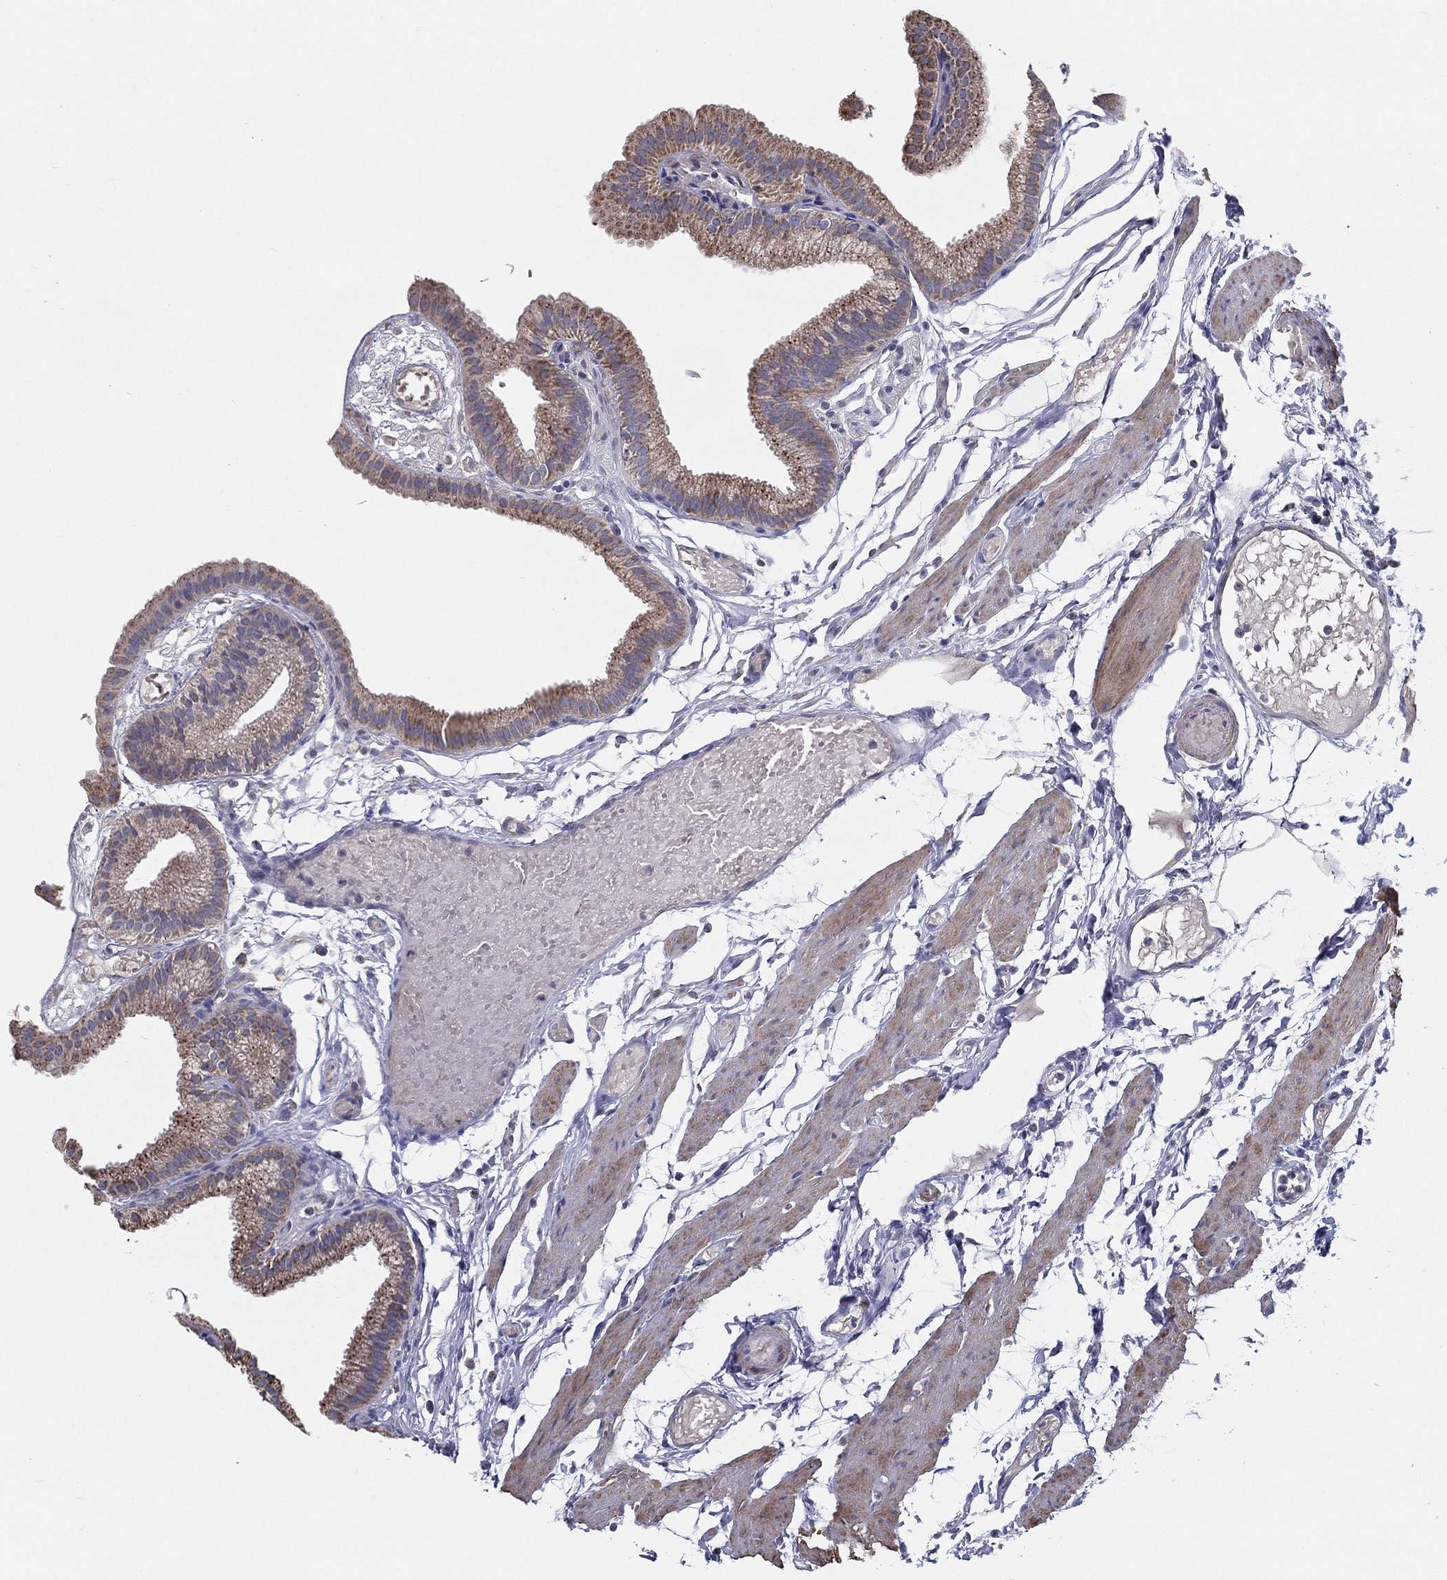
{"staining": {"intensity": "moderate", "quantity": "25%-75%", "location": "cytoplasmic/membranous"}, "tissue": "gallbladder", "cell_type": "Glandular cells", "image_type": "normal", "snomed": [{"axis": "morphology", "description": "Normal tissue, NOS"}, {"axis": "topography", "description": "Gallbladder"}], "caption": "The immunohistochemical stain highlights moderate cytoplasmic/membranous positivity in glandular cells of normal gallbladder. Using DAB (brown) and hematoxylin (blue) stains, captured at high magnification using brightfield microscopy.", "gene": "PCSK1", "patient": {"sex": "female", "age": 45}}